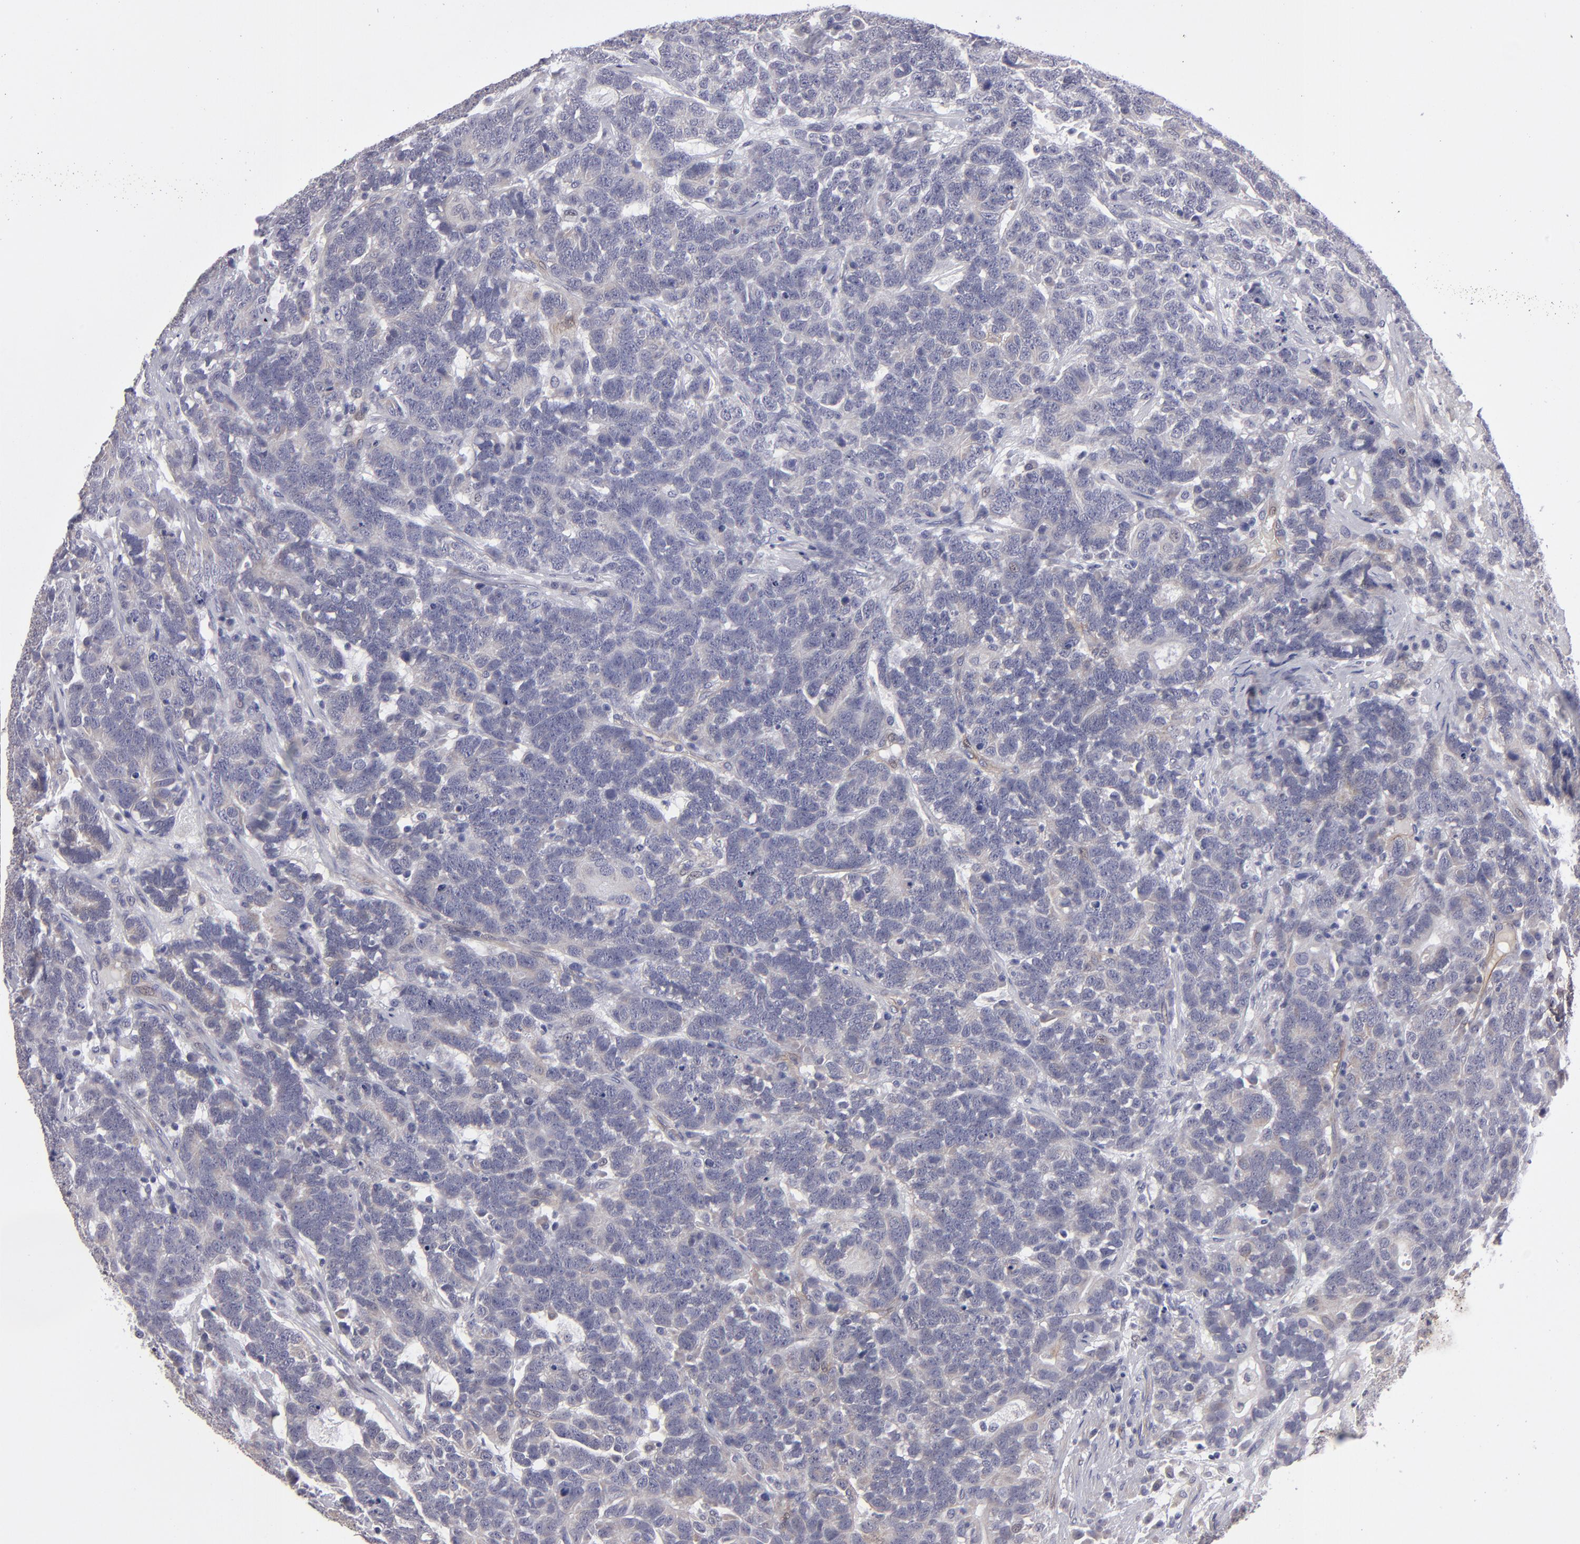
{"staining": {"intensity": "negative", "quantity": "none", "location": "none"}, "tissue": "testis cancer", "cell_type": "Tumor cells", "image_type": "cancer", "snomed": [{"axis": "morphology", "description": "Carcinoma, Embryonal, NOS"}, {"axis": "topography", "description": "Testis"}], "caption": "Testis cancer was stained to show a protein in brown. There is no significant staining in tumor cells. (DAB immunohistochemistry (IHC) visualized using brightfield microscopy, high magnification).", "gene": "ZNF175", "patient": {"sex": "male", "age": 26}}